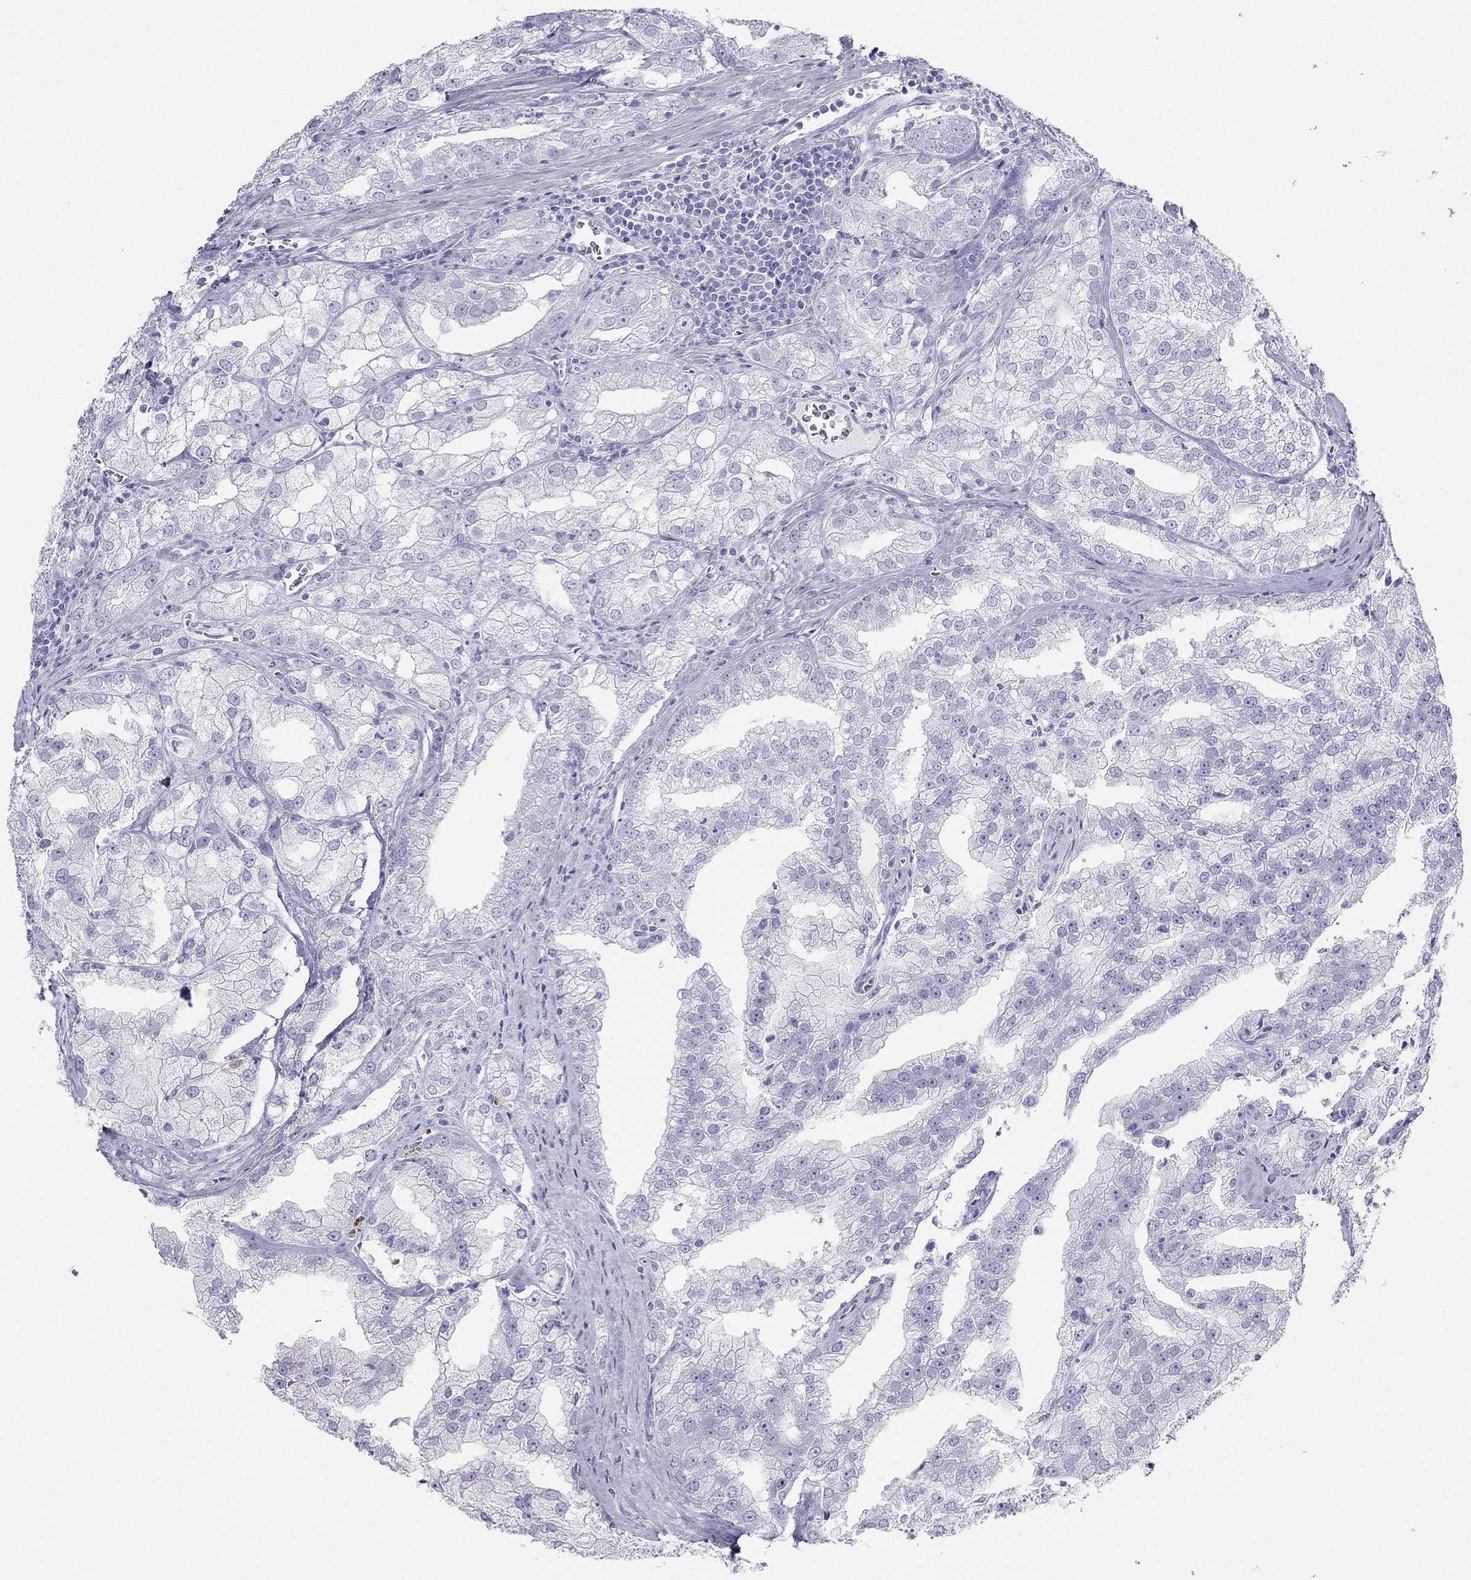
{"staining": {"intensity": "negative", "quantity": "none", "location": "none"}, "tissue": "prostate cancer", "cell_type": "Tumor cells", "image_type": "cancer", "snomed": [{"axis": "morphology", "description": "Adenocarcinoma, NOS"}, {"axis": "topography", "description": "Prostate"}], "caption": "Immunohistochemical staining of human prostate cancer shows no significant positivity in tumor cells.", "gene": "DNAAF6", "patient": {"sex": "male", "age": 70}}